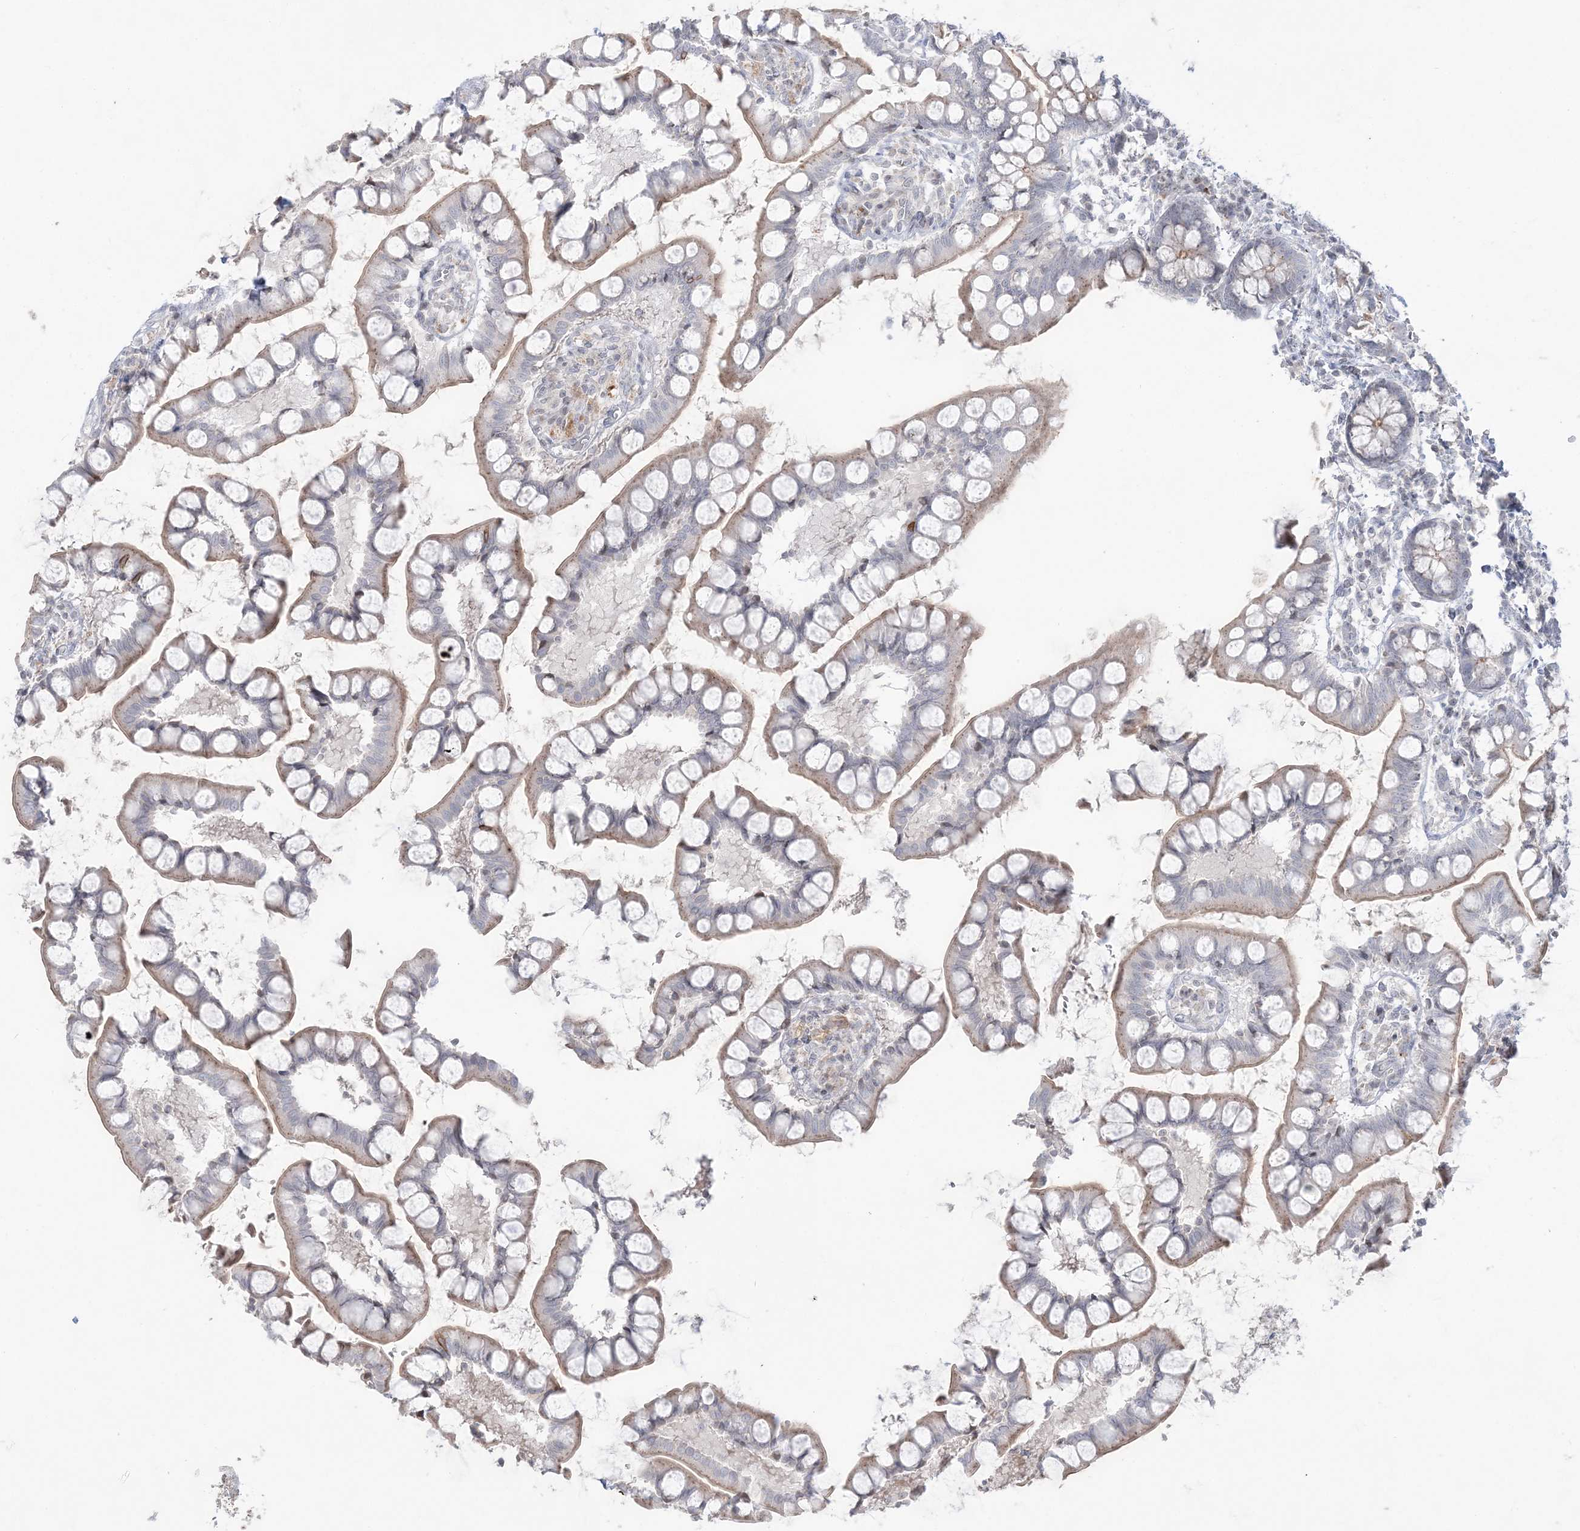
{"staining": {"intensity": "weak", "quantity": "25%-75%", "location": "cytoplasmic/membranous"}, "tissue": "small intestine", "cell_type": "Glandular cells", "image_type": "normal", "snomed": [{"axis": "morphology", "description": "Normal tissue, NOS"}, {"axis": "topography", "description": "Small intestine"}], "caption": "Glandular cells display low levels of weak cytoplasmic/membranous staining in about 25%-75% of cells in unremarkable human small intestine.", "gene": "SH3BP4", "patient": {"sex": "male", "age": 52}}